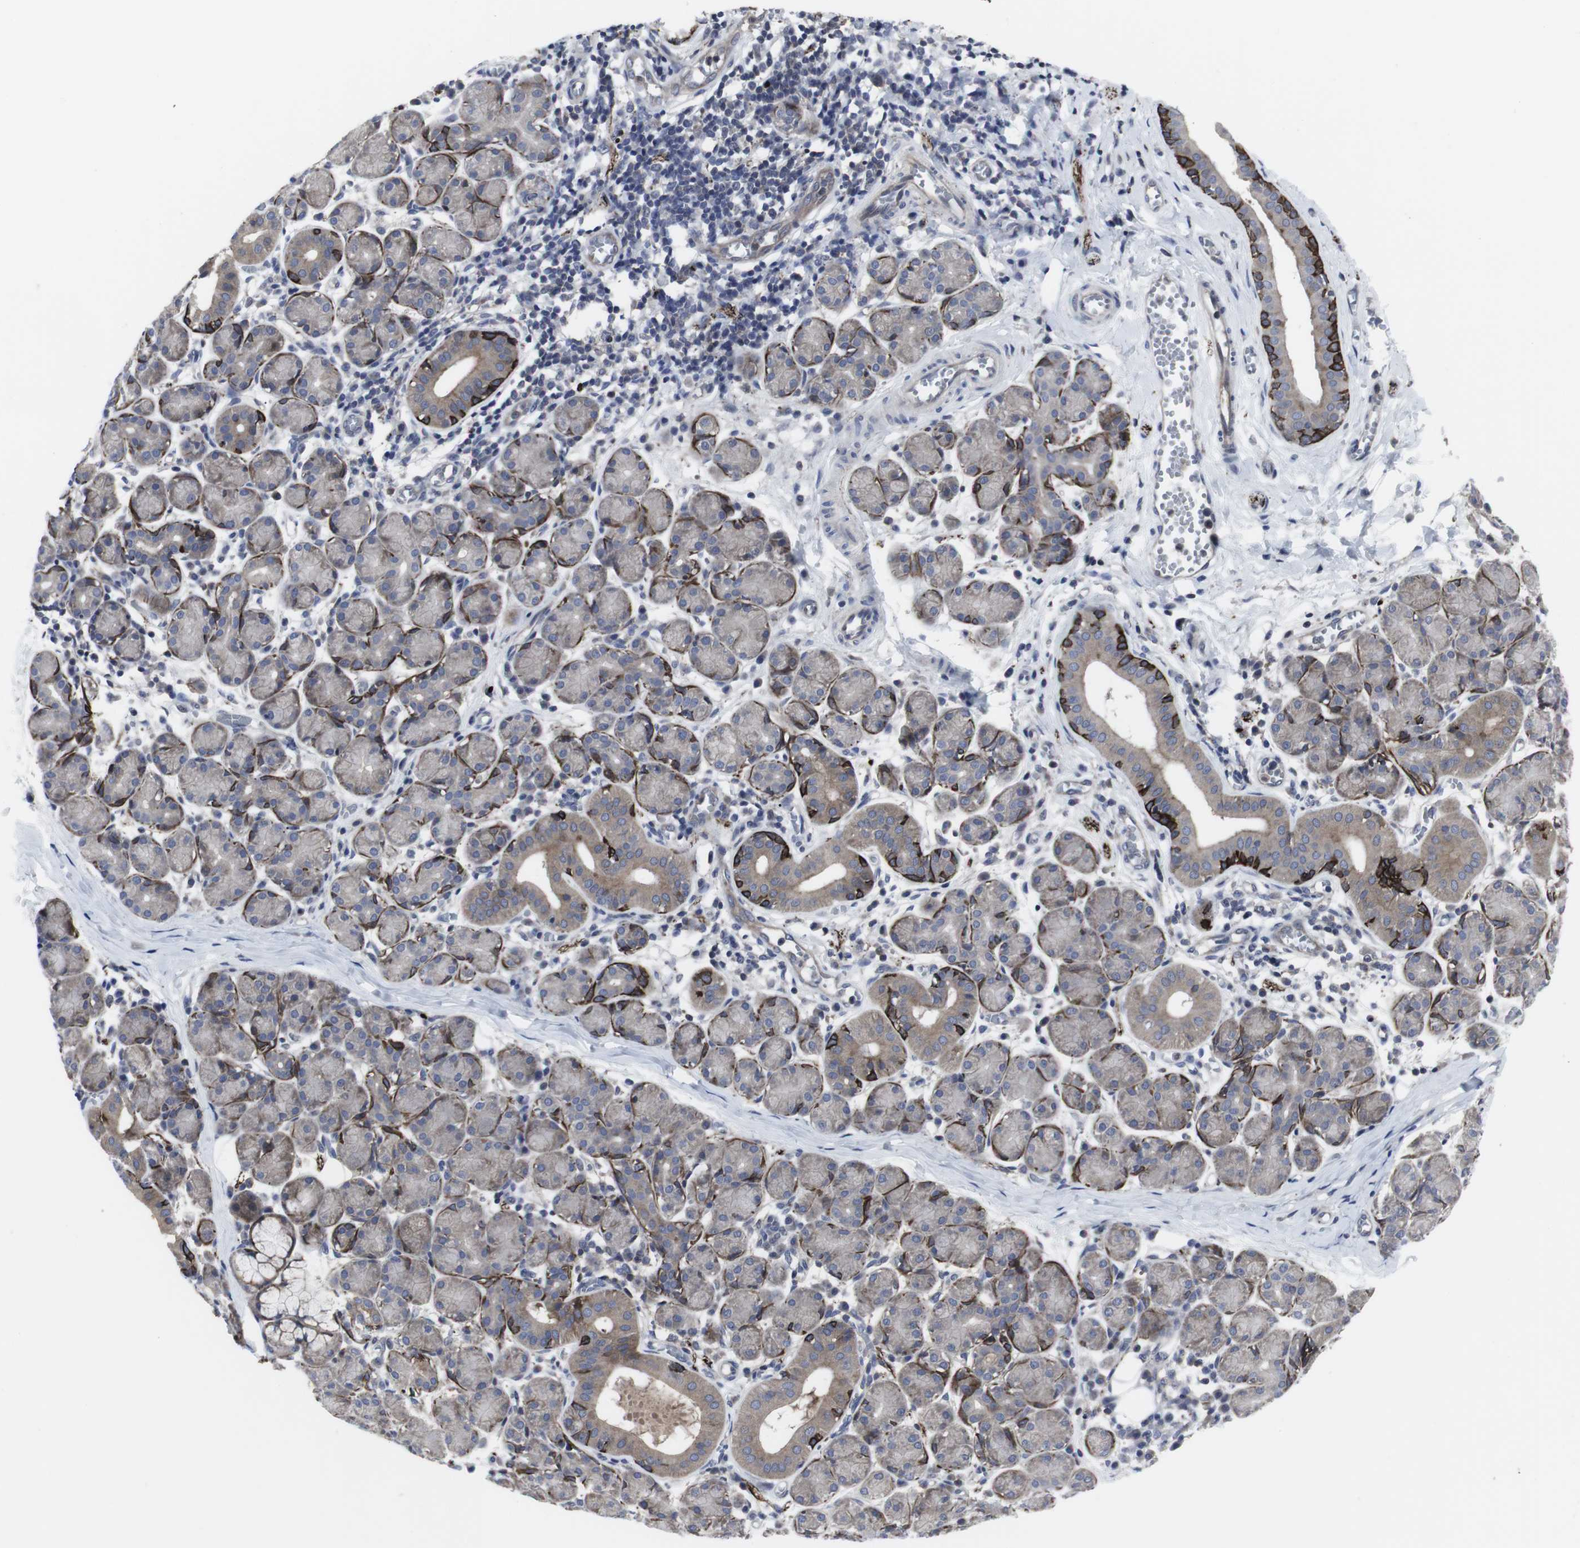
{"staining": {"intensity": "strong", "quantity": "<25%", "location": "cytoplasmic/membranous"}, "tissue": "salivary gland", "cell_type": "Glandular cells", "image_type": "normal", "snomed": [{"axis": "morphology", "description": "Normal tissue, NOS"}, {"axis": "morphology", "description": "Inflammation, NOS"}, {"axis": "topography", "description": "Lymph node"}, {"axis": "topography", "description": "Salivary gland"}], "caption": "IHC of unremarkable human salivary gland reveals medium levels of strong cytoplasmic/membranous expression in approximately <25% of glandular cells. (IHC, brightfield microscopy, high magnification).", "gene": "HPRT1", "patient": {"sex": "male", "age": 3}}